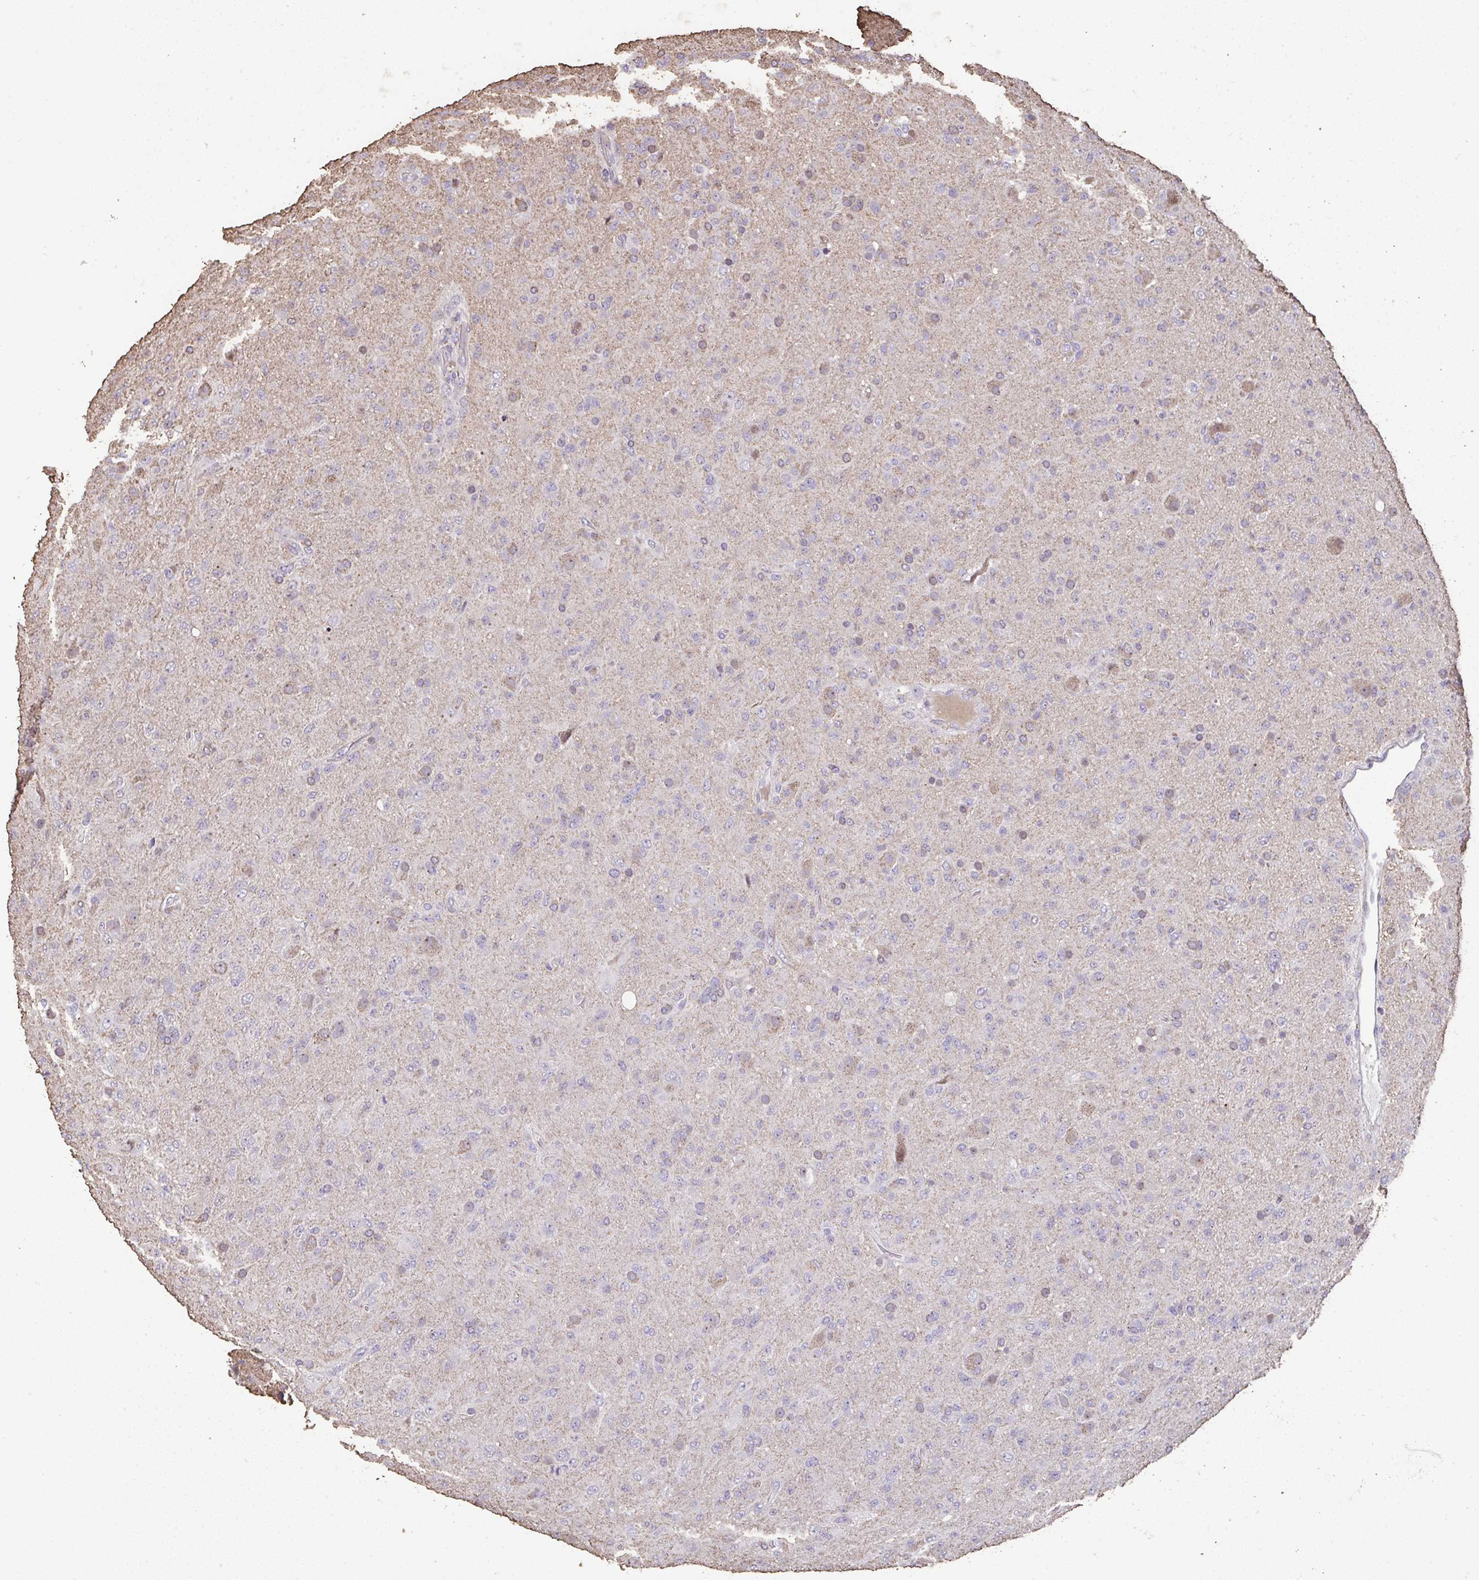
{"staining": {"intensity": "negative", "quantity": "none", "location": "none"}, "tissue": "glioma", "cell_type": "Tumor cells", "image_type": "cancer", "snomed": [{"axis": "morphology", "description": "Glioma, malignant, Low grade"}, {"axis": "topography", "description": "Brain"}], "caption": "Glioma stained for a protein using IHC shows no positivity tumor cells.", "gene": "RUNDC3B", "patient": {"sex": "male", "age": 65}}